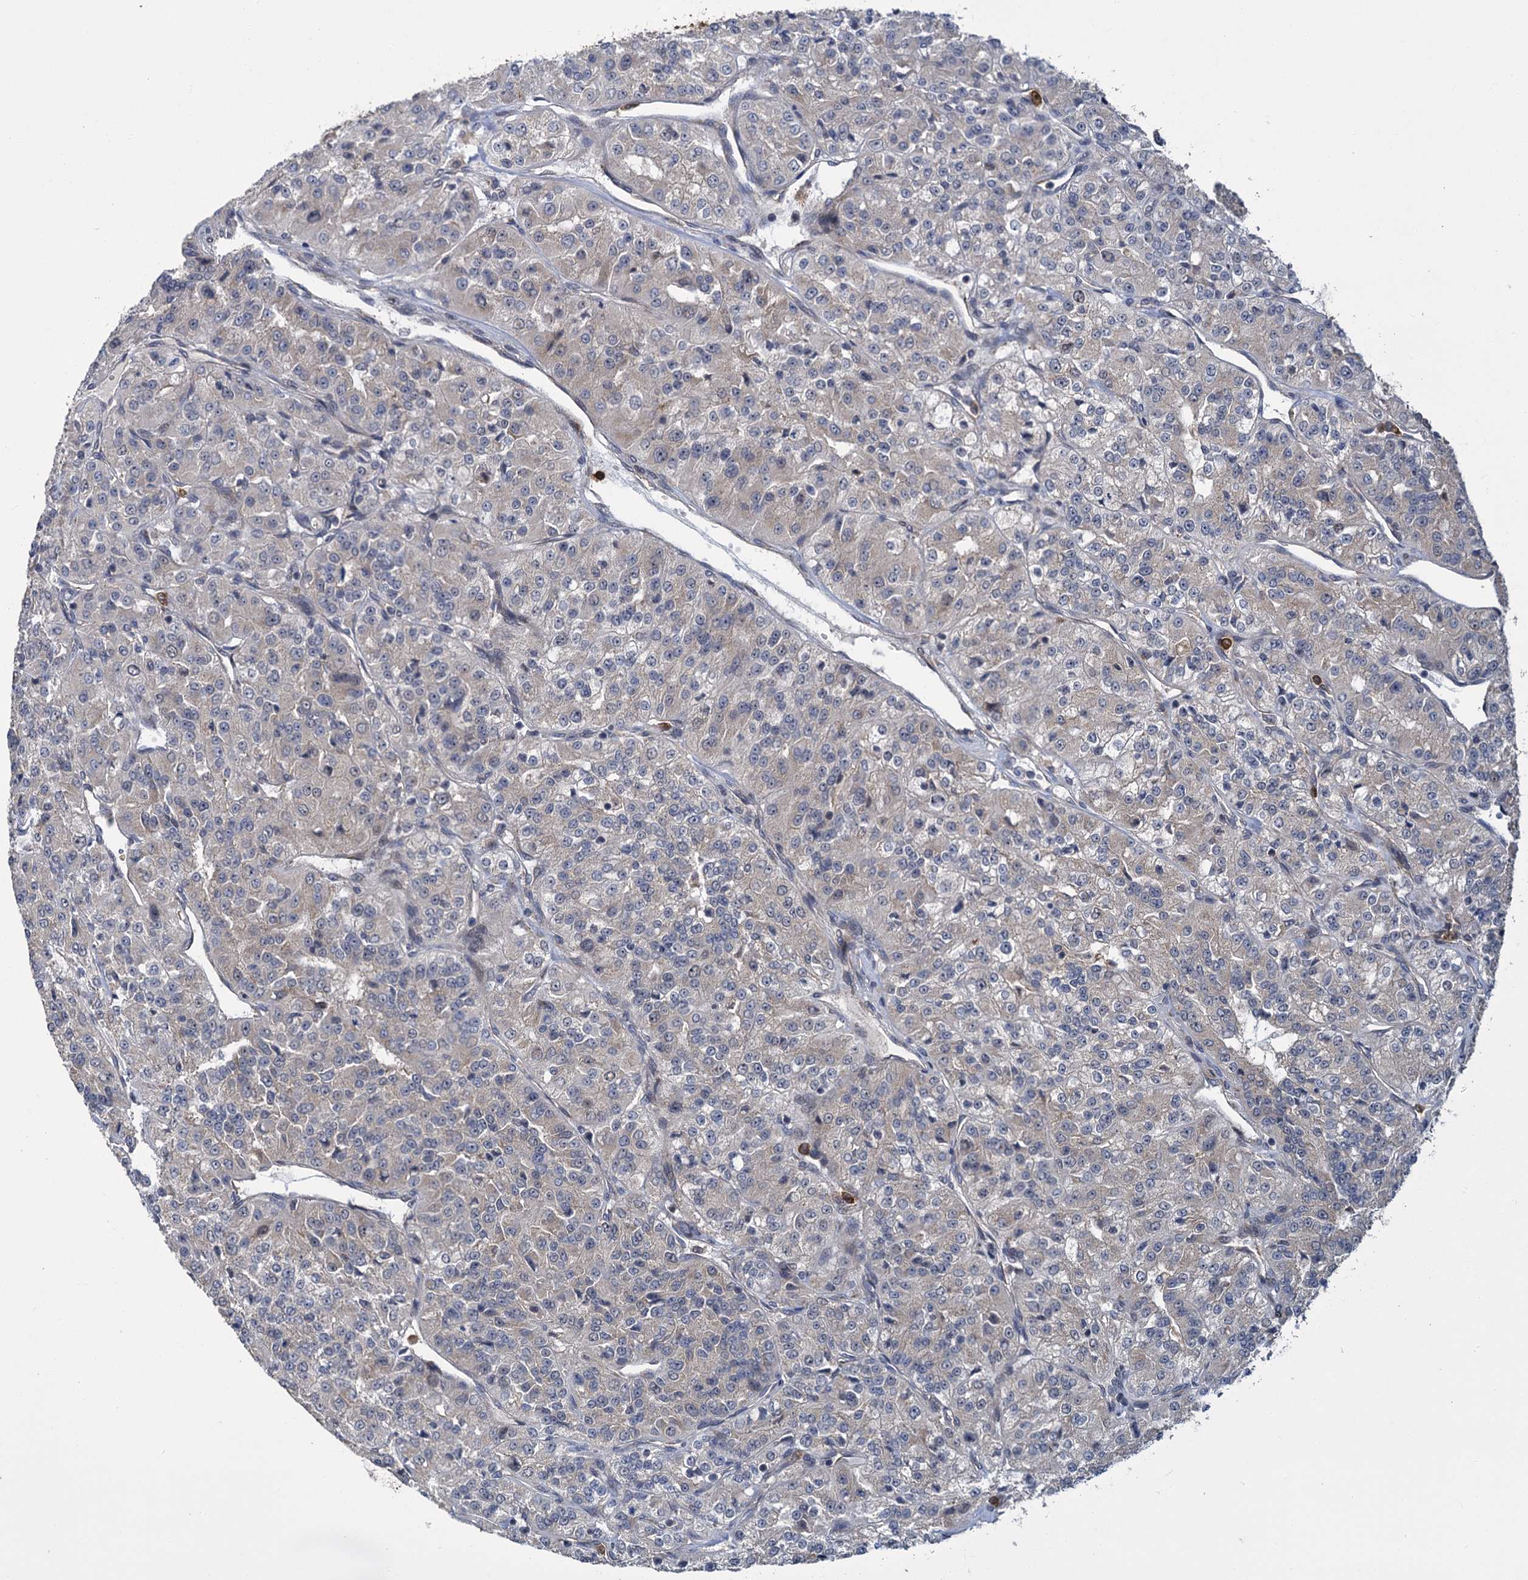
{"staining": {"intensity": "weak", "quantity": "<25%", "location": "cytoplasmic/membranous"}, "tissue": "renal cancer", "cell_type": "Tumor cells", "image_type": "cancer", "snomed": [{"axis": "morphology", "description": "Adenocarcinoma, NOS"}, {"axis": "topography", "description": "Kidney"}], "caption": "A micrograph of renal adenocarcinoma stained for a protein shows no brown staining in tumor cells. (Stains: DAB (3,3'-diaminobenzidine) immunohistochemistry with hematoxylin counter stain, Microscopy: brightfield microscopy at high magnification).", "gene": "KANSL2", "patient": {"sex": "female", "age": 63}}